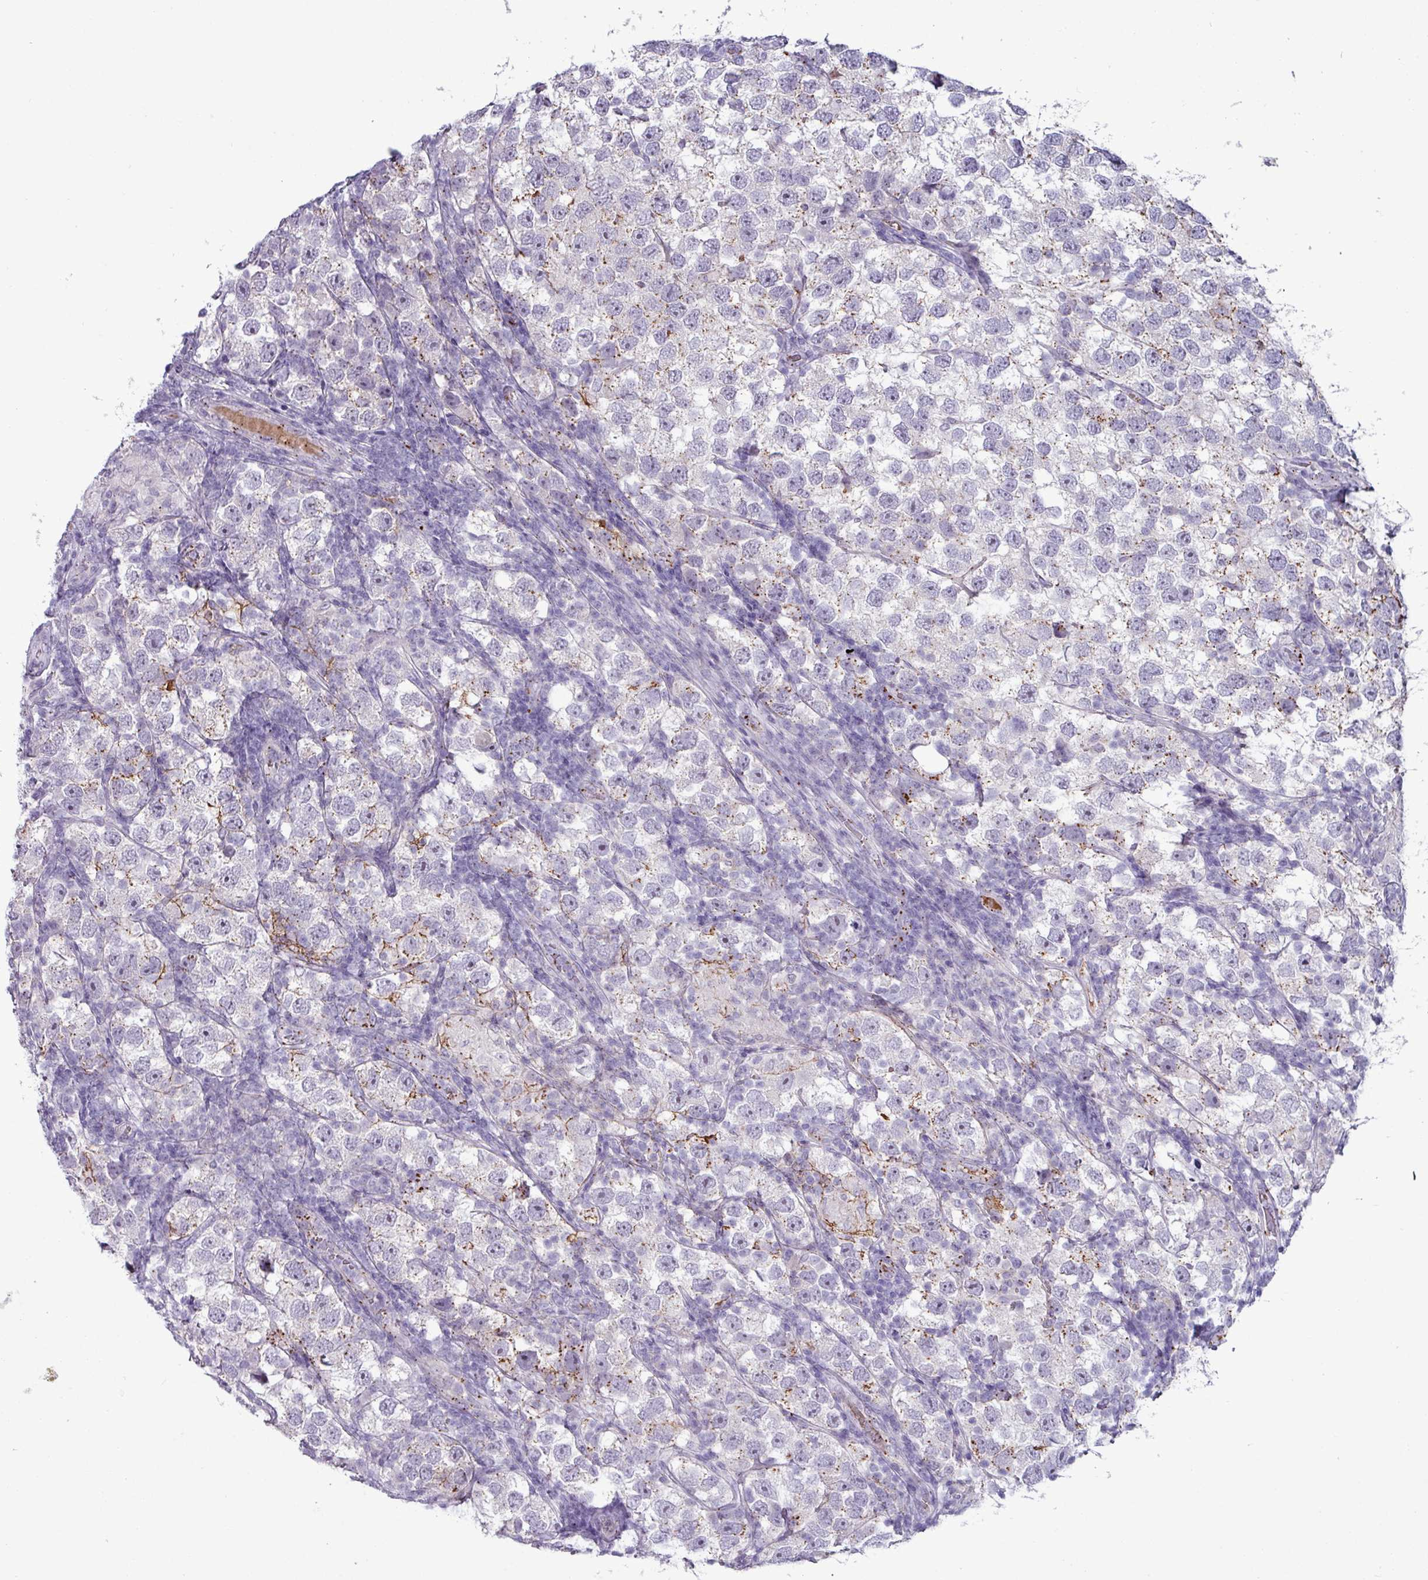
{"staining": {"intensity": "moderate", "quantity": "25%-75%", "location": "cytoplasmic/membranous"}, "tissue": "testis cancer", "cell_type": "Tumor cells", "image_type": "cancer", "snomed": [{"axis": "morphology", "description": "Seminoma, NOS"}, {"axis": "topography", "description": "Testis"}], "caption": "Protein expression analysis of human testis cancer (seminoma) reveals moderate cytoplasmic/membranous expression in about 25%-75% of tumor cells. Using DAB (brown) and hematoxylin (blue) stains, captured at high magnification using brightfield microscopy.", "gene": "PLIN2", "patient": {"sex": "male", "age": 26}}